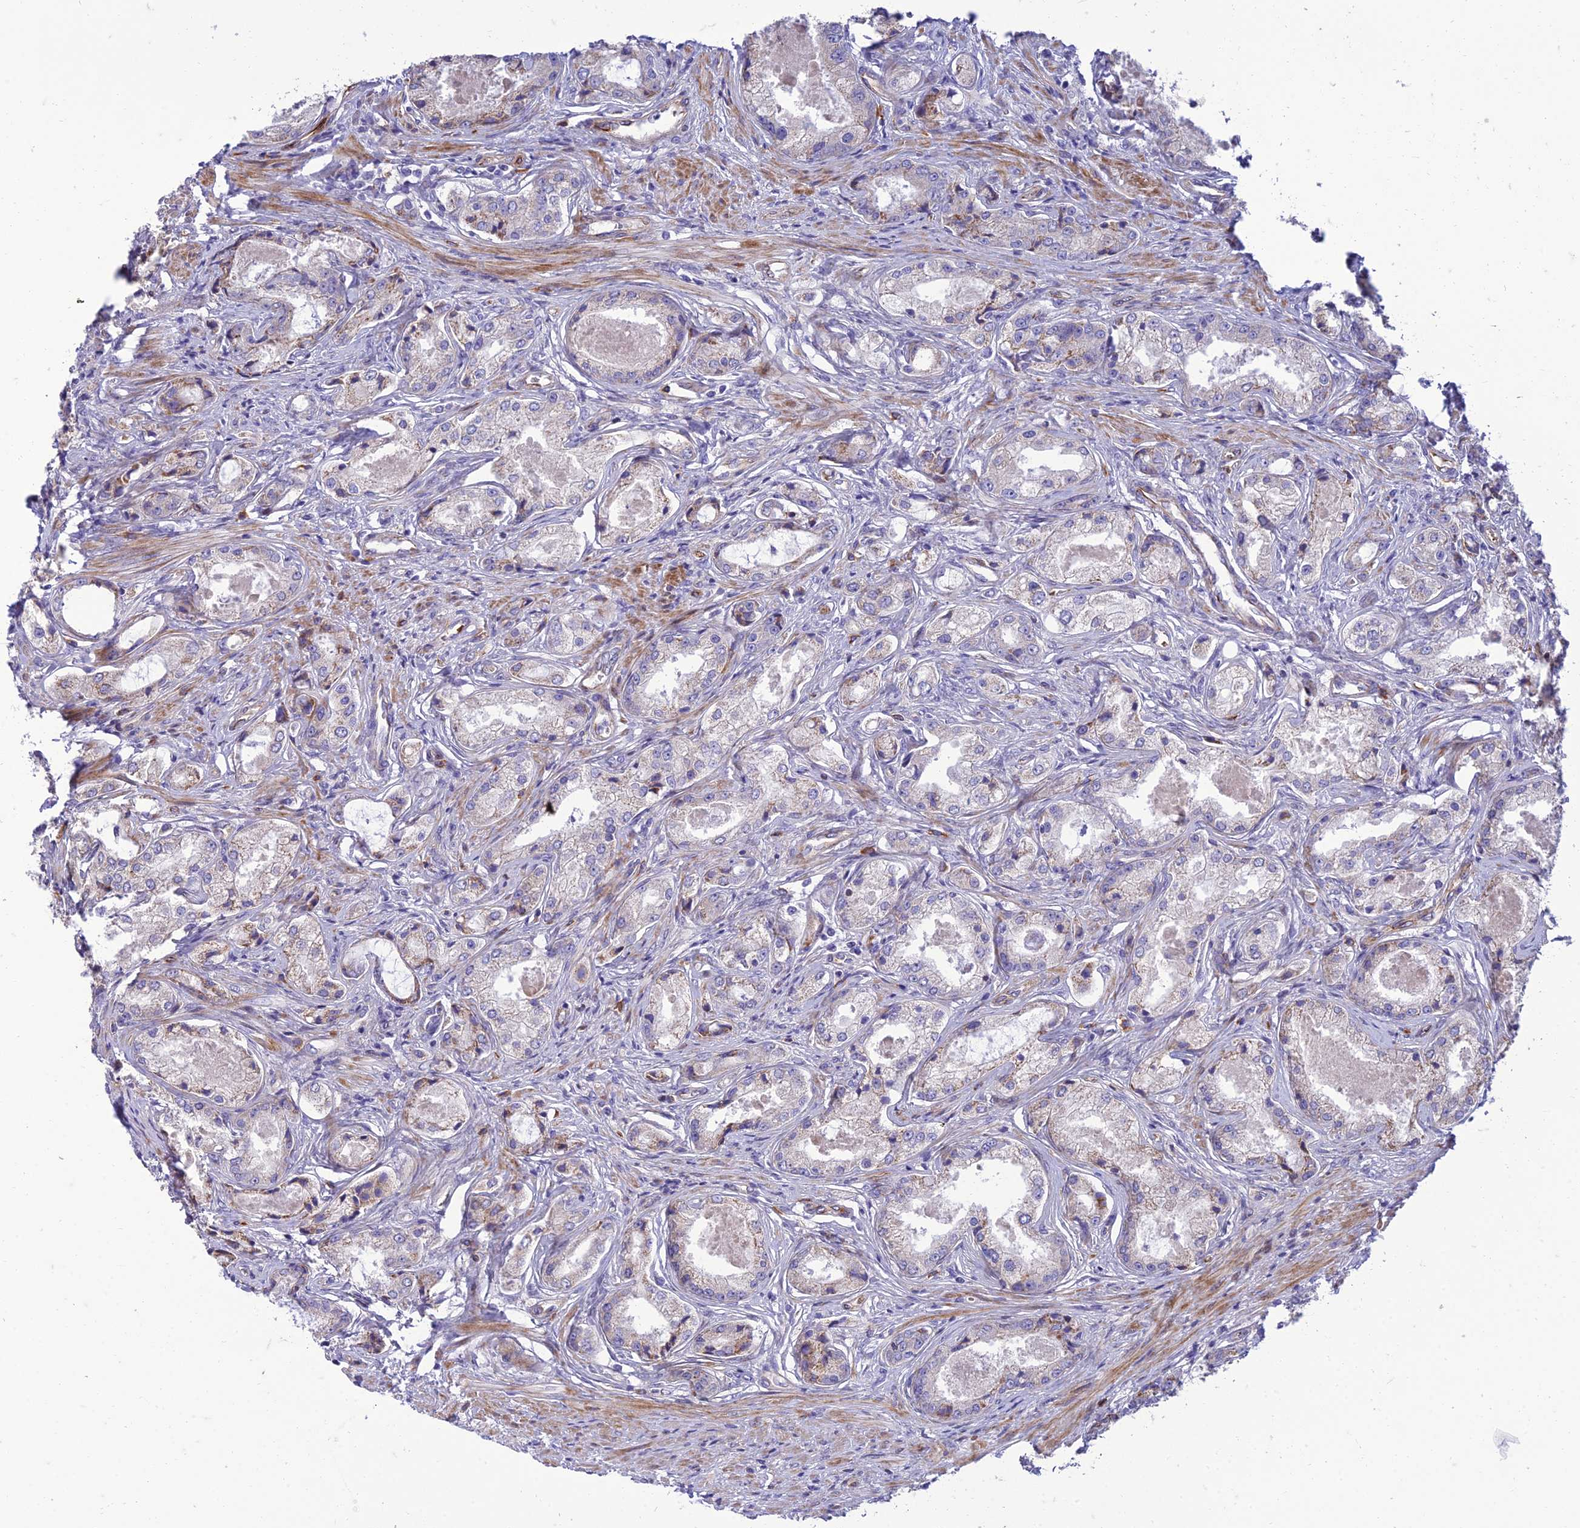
{"staining": {"intensity": "negative", "quantity": "none", "location": "none"}, "tissue": "prostate cancer", "cell_type": "Tumor cells", "image_type": "cancer", "snomed": [{"axis": "morphology", "description": "Adenocarcinoma, Low grade"}, {"axis": "topography", "description": "Prostate"}], "caption": "Prostate cancer was stained to show a protein in brown. There is no significant positivity in tumor cells.", "gene": "SEL1L3", "patient": {"sex": "male", "age": 68}}